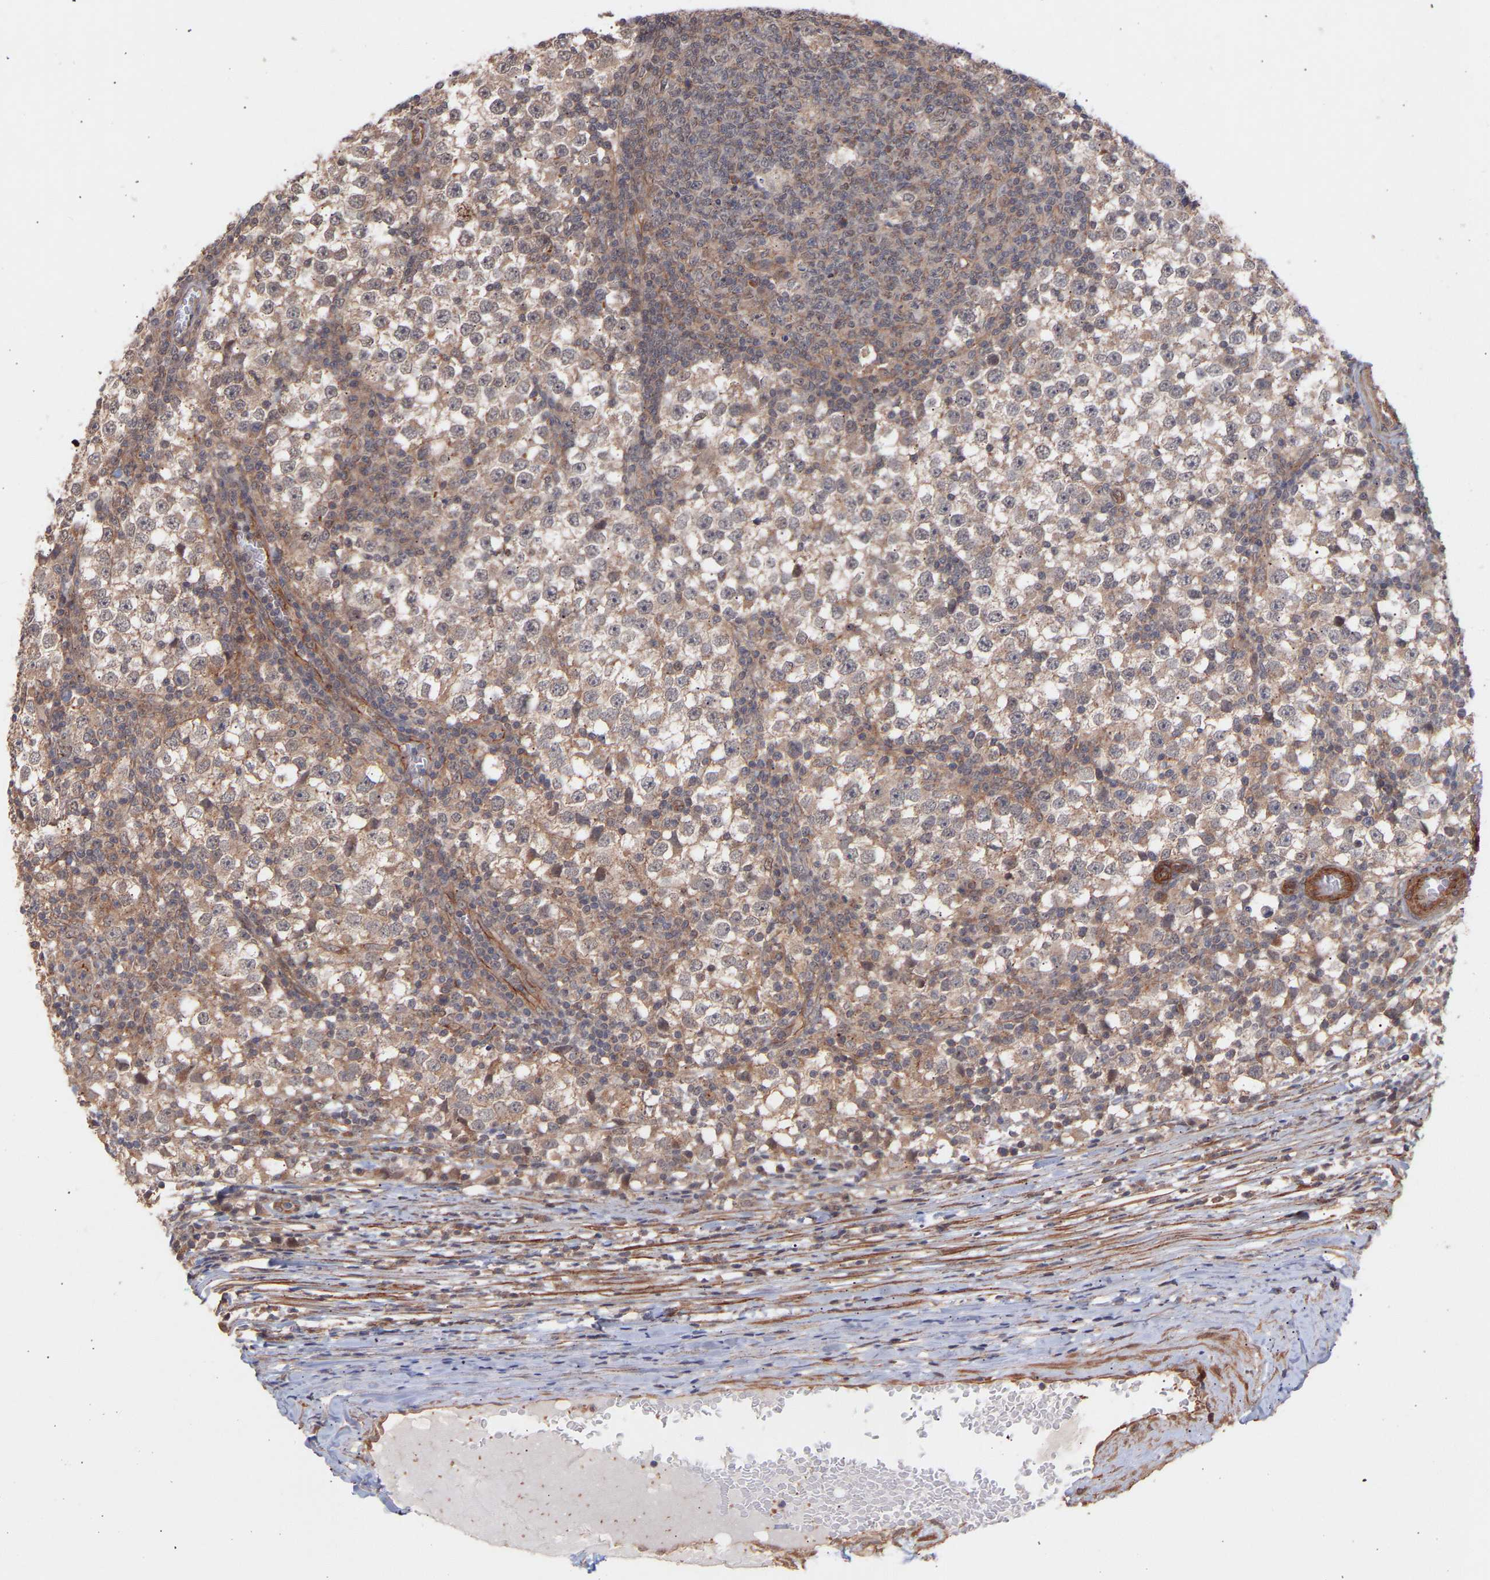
{"staining": {"intensity": "weak", "quantity": "25%-75%", "location": "cytoplasmic/membranous"}, "tissue": "testis cancer", "cell_type": "Tumor cells", "image_type": "cancer", "snomed": [{"axis": "morphology", "description": "Seminoma, NOS"}, {"axis": "topography", "description": "Testis"}], "caption": "High-power microscopy captured an immunohistochemistry (IHC) image of seminoma (testis), revealing weak cytoplasmic/membranous positivity in about 25%-75% of tumor cells.", "gene": "PDLIM5", "patient": {"sex": "male", "age": 65}}